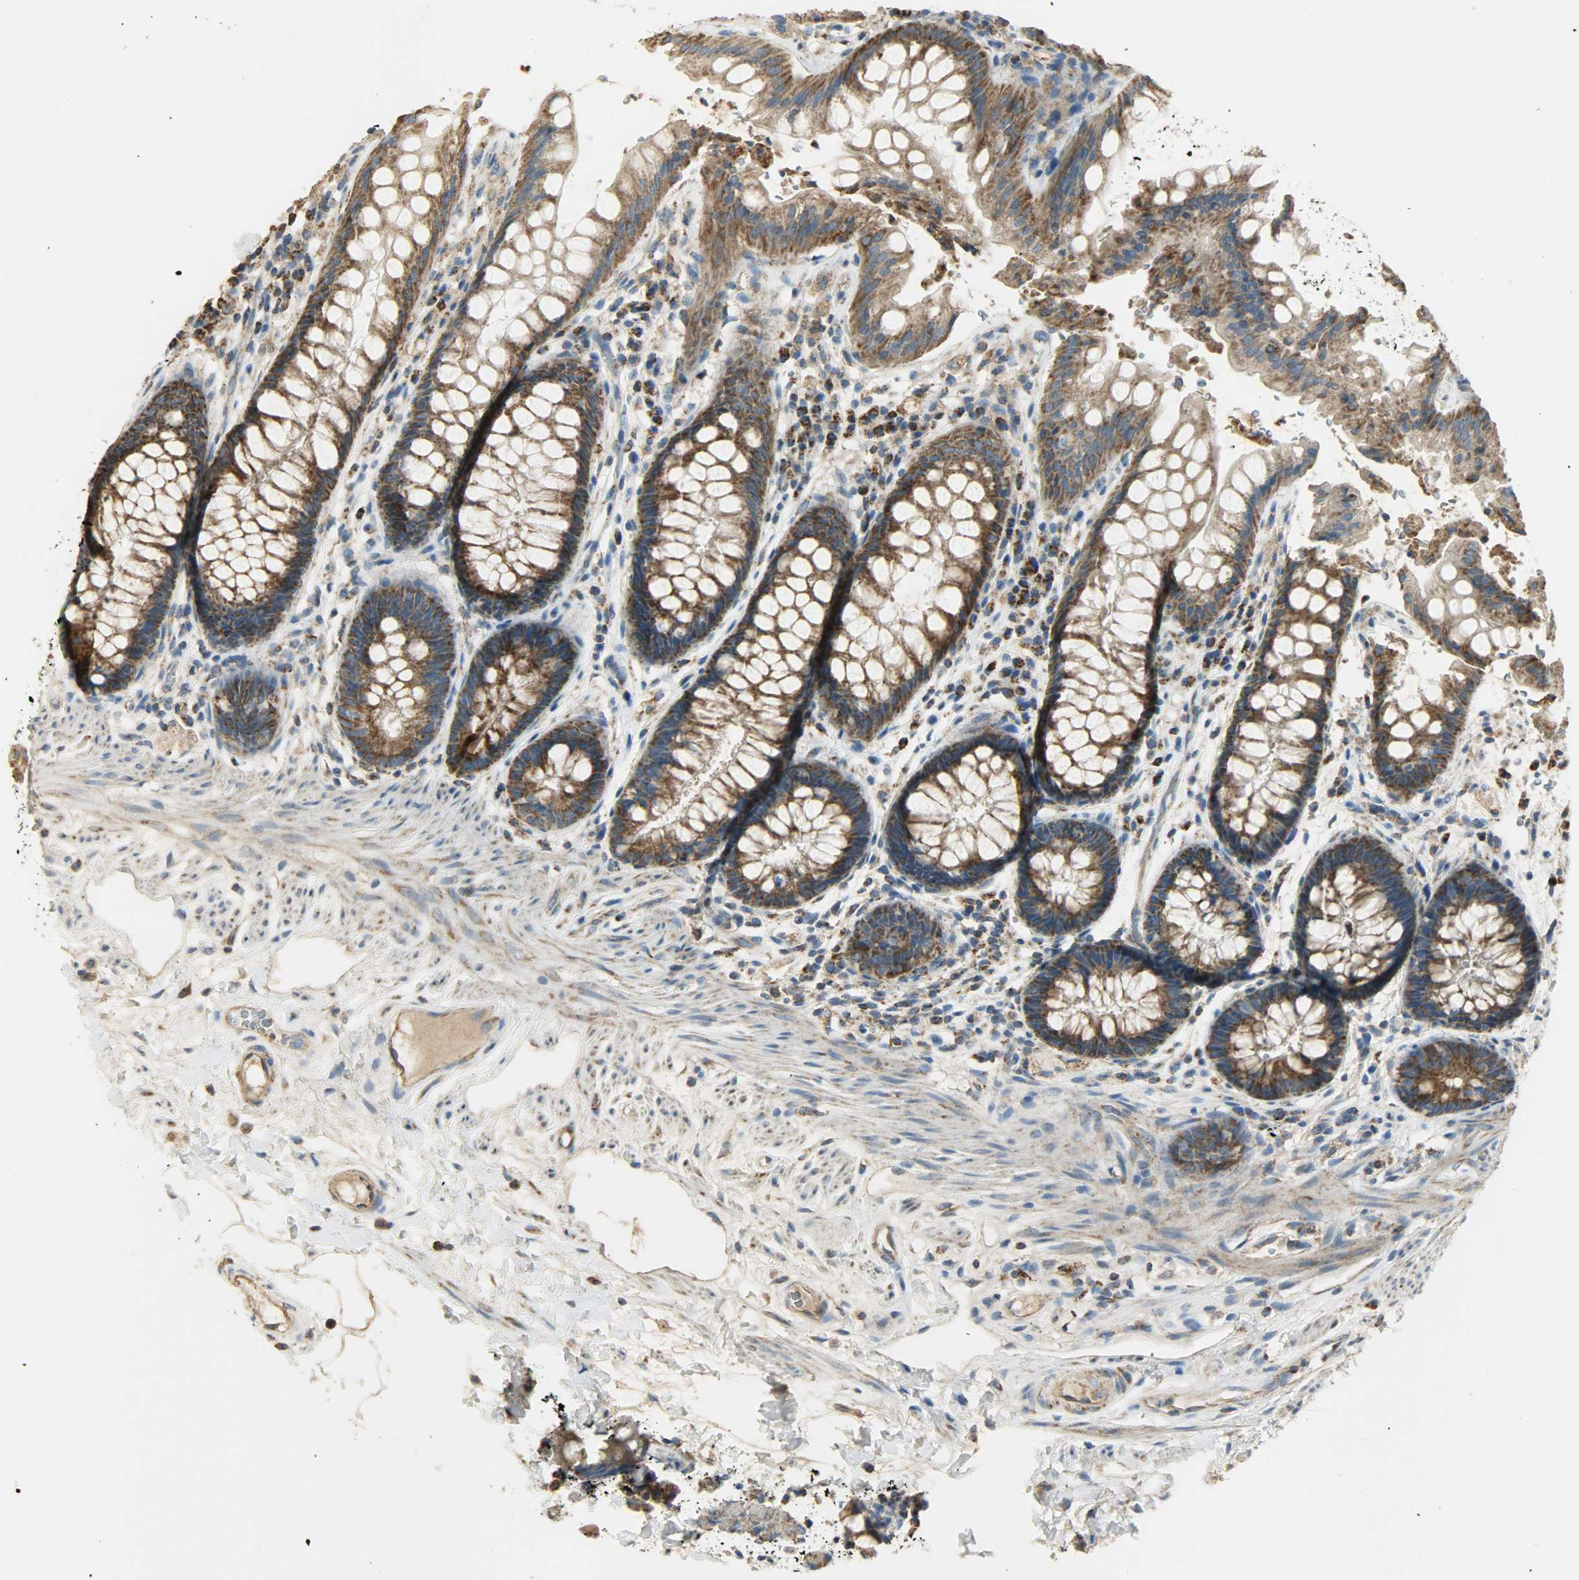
{"staining": {"intensity": "moderate", "quantity": ">75%", "location": "cytoplasmic/membranous"}, "tissue": "rectum", "cell_type": "Glandular cells", "image_type": "normal", "snomed": [{"axis": "morphology", "description": "Normal tissue, NOS"}, {"axis": "topography", "description": "Rectum"}], "caption": "High-magnification brightfield microscopy of normal rectum stained with DAB (3,3'-diaminobenzidine) (brown) and counterstained with hematoxylin (blue). glandular cells exhibit moderate cytoplasmic/membranous staining is seen in approximately>75% of cells.", "gene": "NNT", "patient": {"sex": "female", "age": 46}}